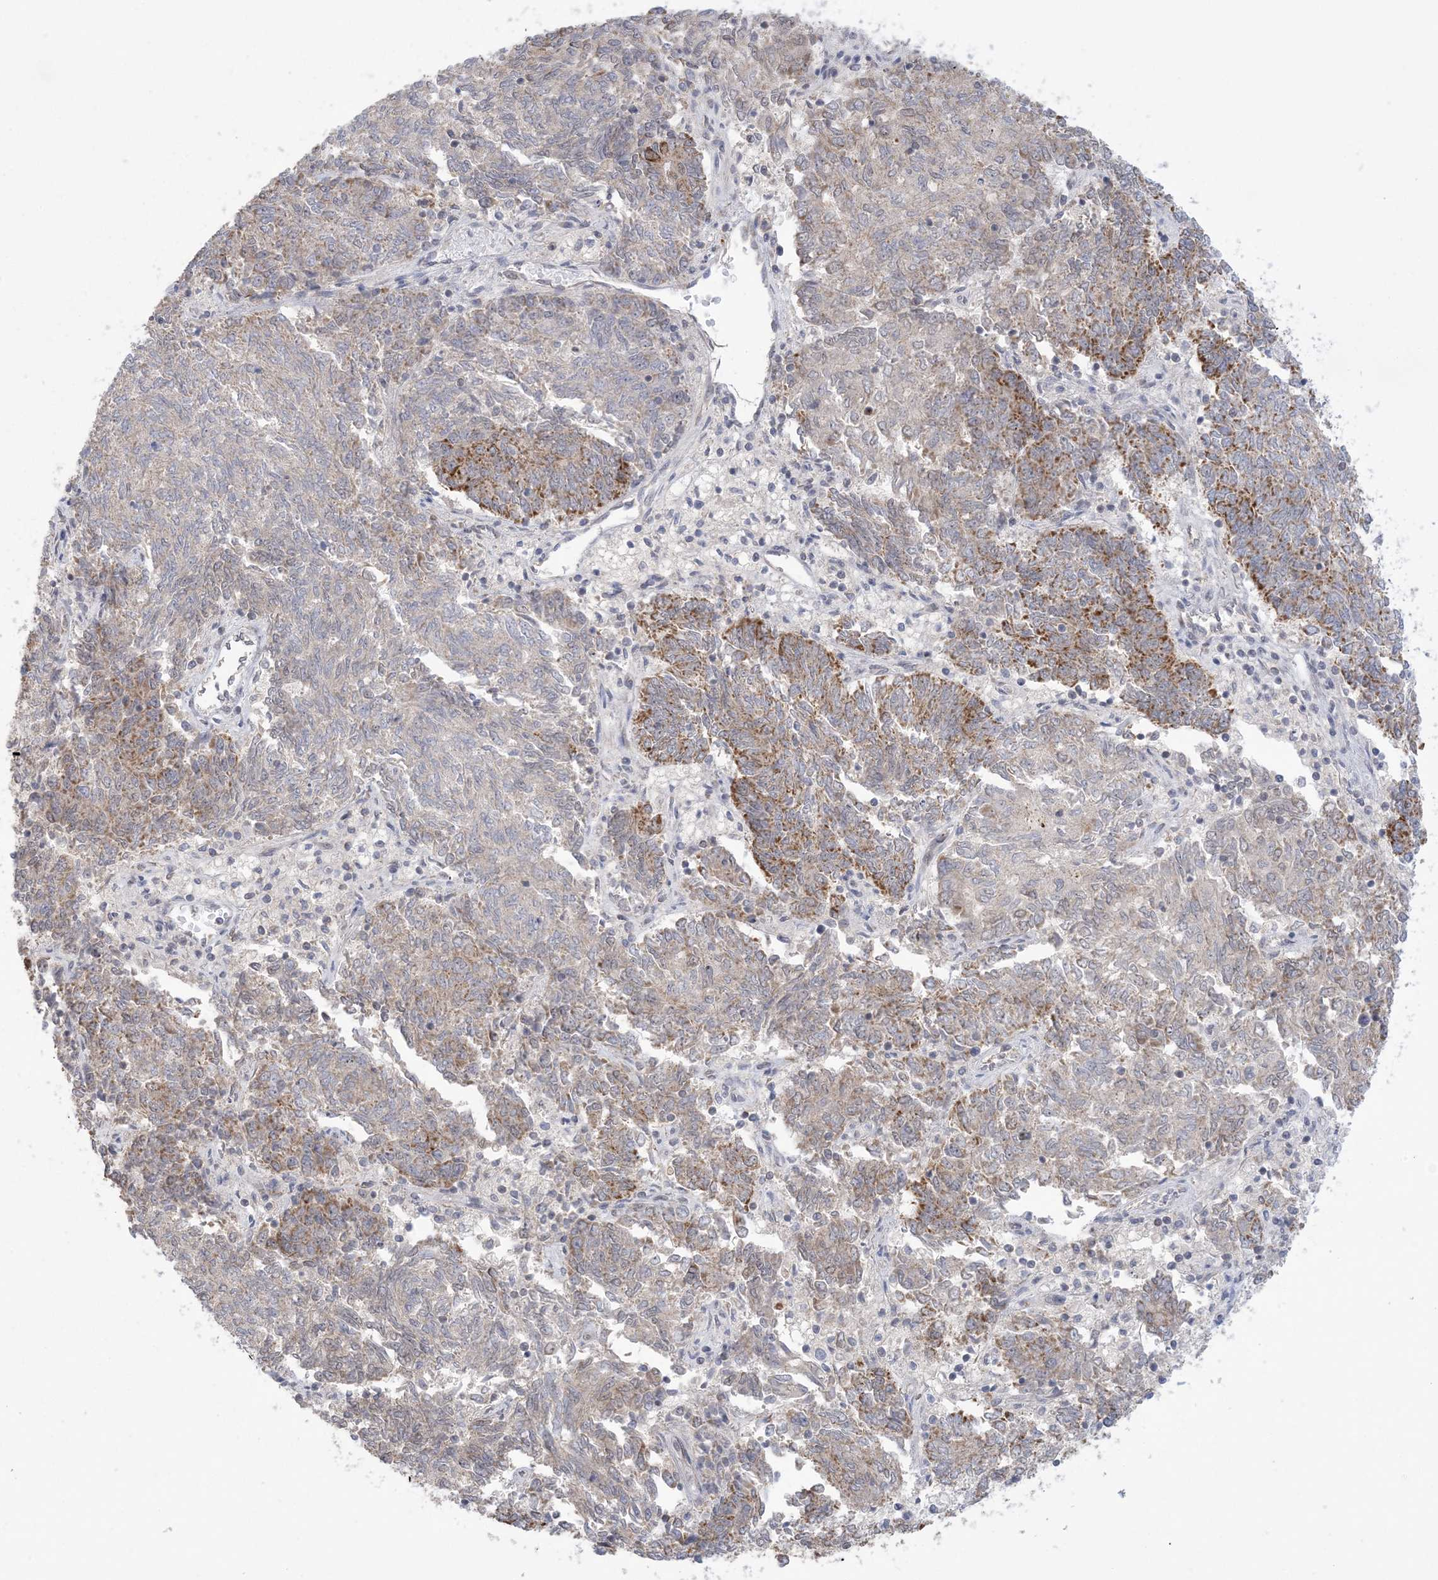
{"staining": {"intensity": "moderate", "quantity": "25%-75%", "location": "cytoplasmic/membranous"}, "tissue": "endometrial cancer", "cell_type": "Tumor cells", "image_type": "cancer", "snomed": [{"axis": "morphology", "description": "Adenocarcinoma, NOS"}, {"axis": "topography", "description": "Endometrium"}], "caption": "This is an image of immunohistochemistry staining of endometrial cancer (adenocarcinoma), which shows moderate positivity in the cytoplasmic/membranous of tumor cells.", "gene": "TRMT10C", "patient": {"sex": "female", "age": 80}}